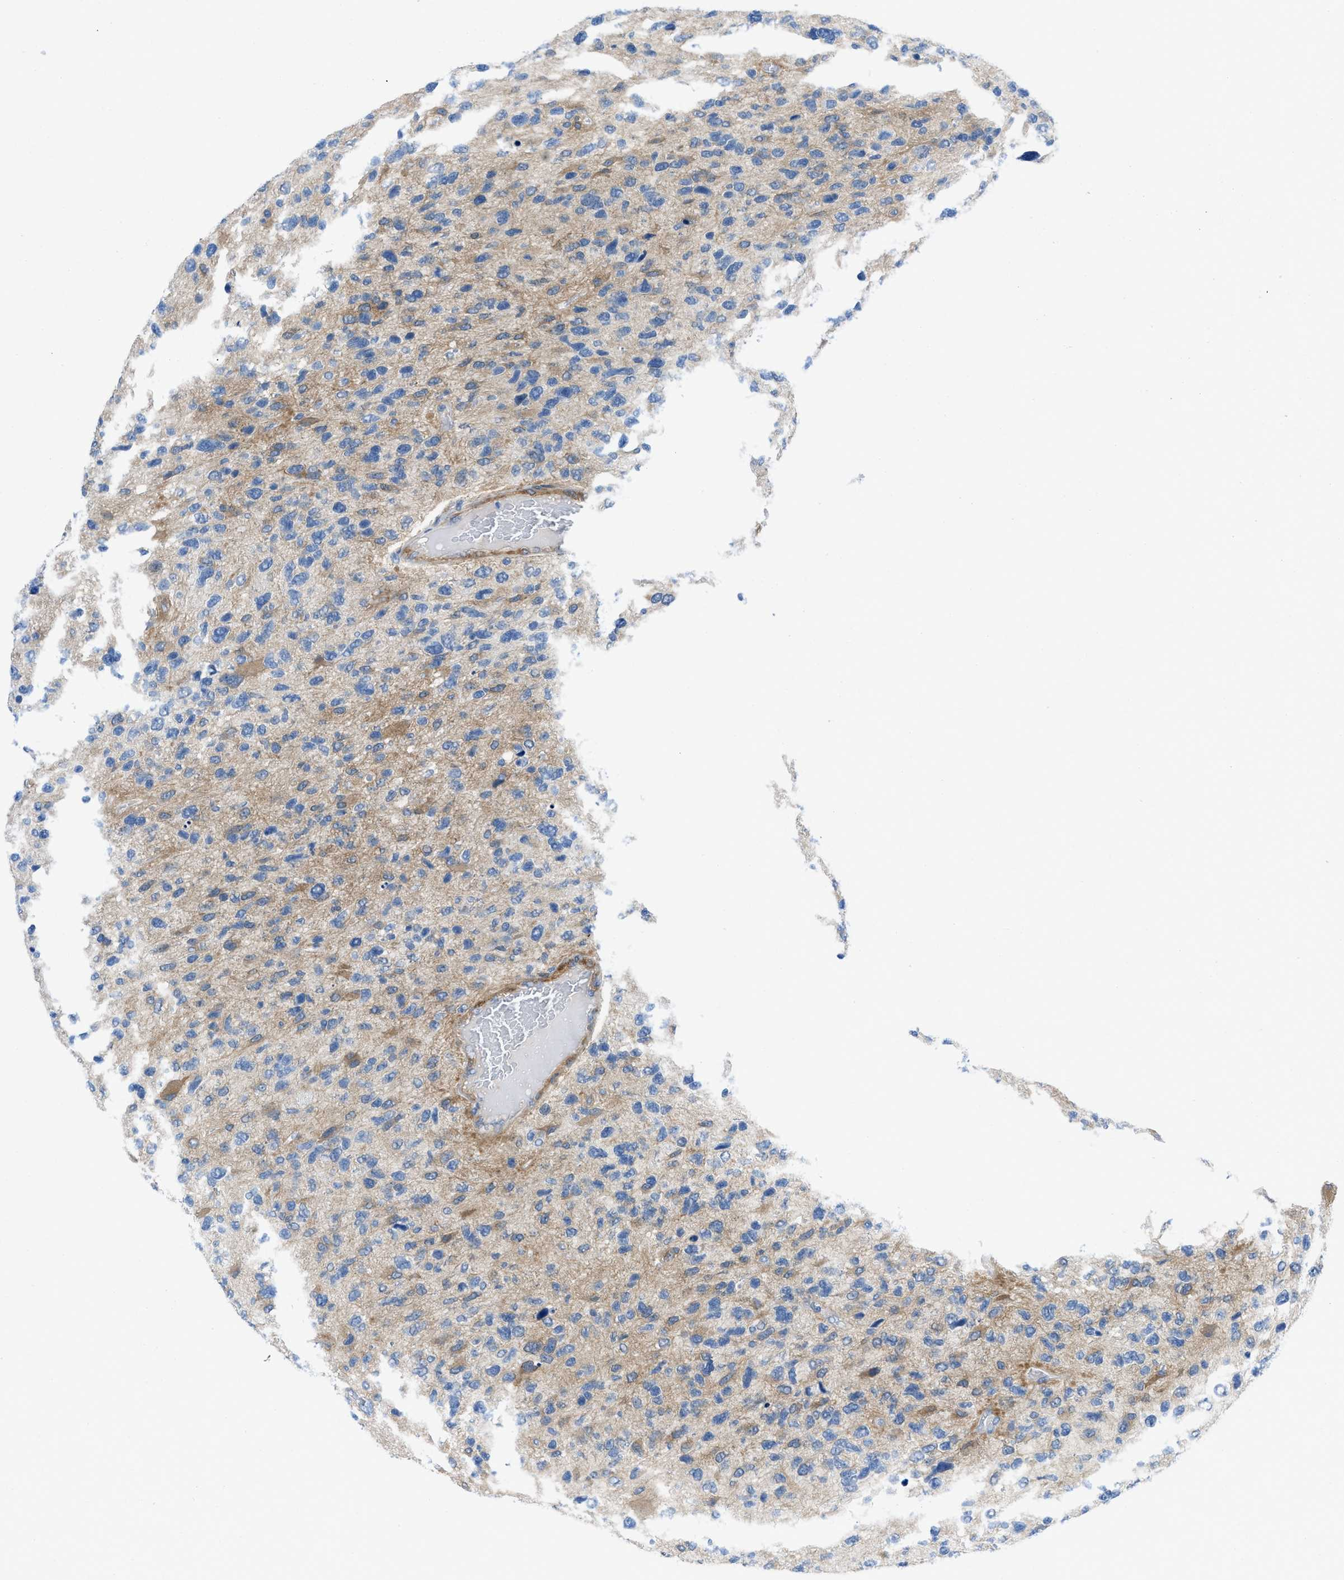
{"staining": {"intensity": "moderate", "quantity": "<25%", "location": "cytoplasmic/membranous"}, "tissue": "glioma", "cell_type": "Tumor cells", "image_type": "cancer", "snomed": [{"axis": "morphology", "description": "Glioma, malignant, High grade"}, {"axis": "topography", "description": "Brain"}], "caption": "A photomicrograph of glioma stained for a protein exhibits moderate cytoplasmic/membranous brown staining in tumor cells.", "gene": "PDLIM5", "patient": {"sex": "female", "age": 58}}